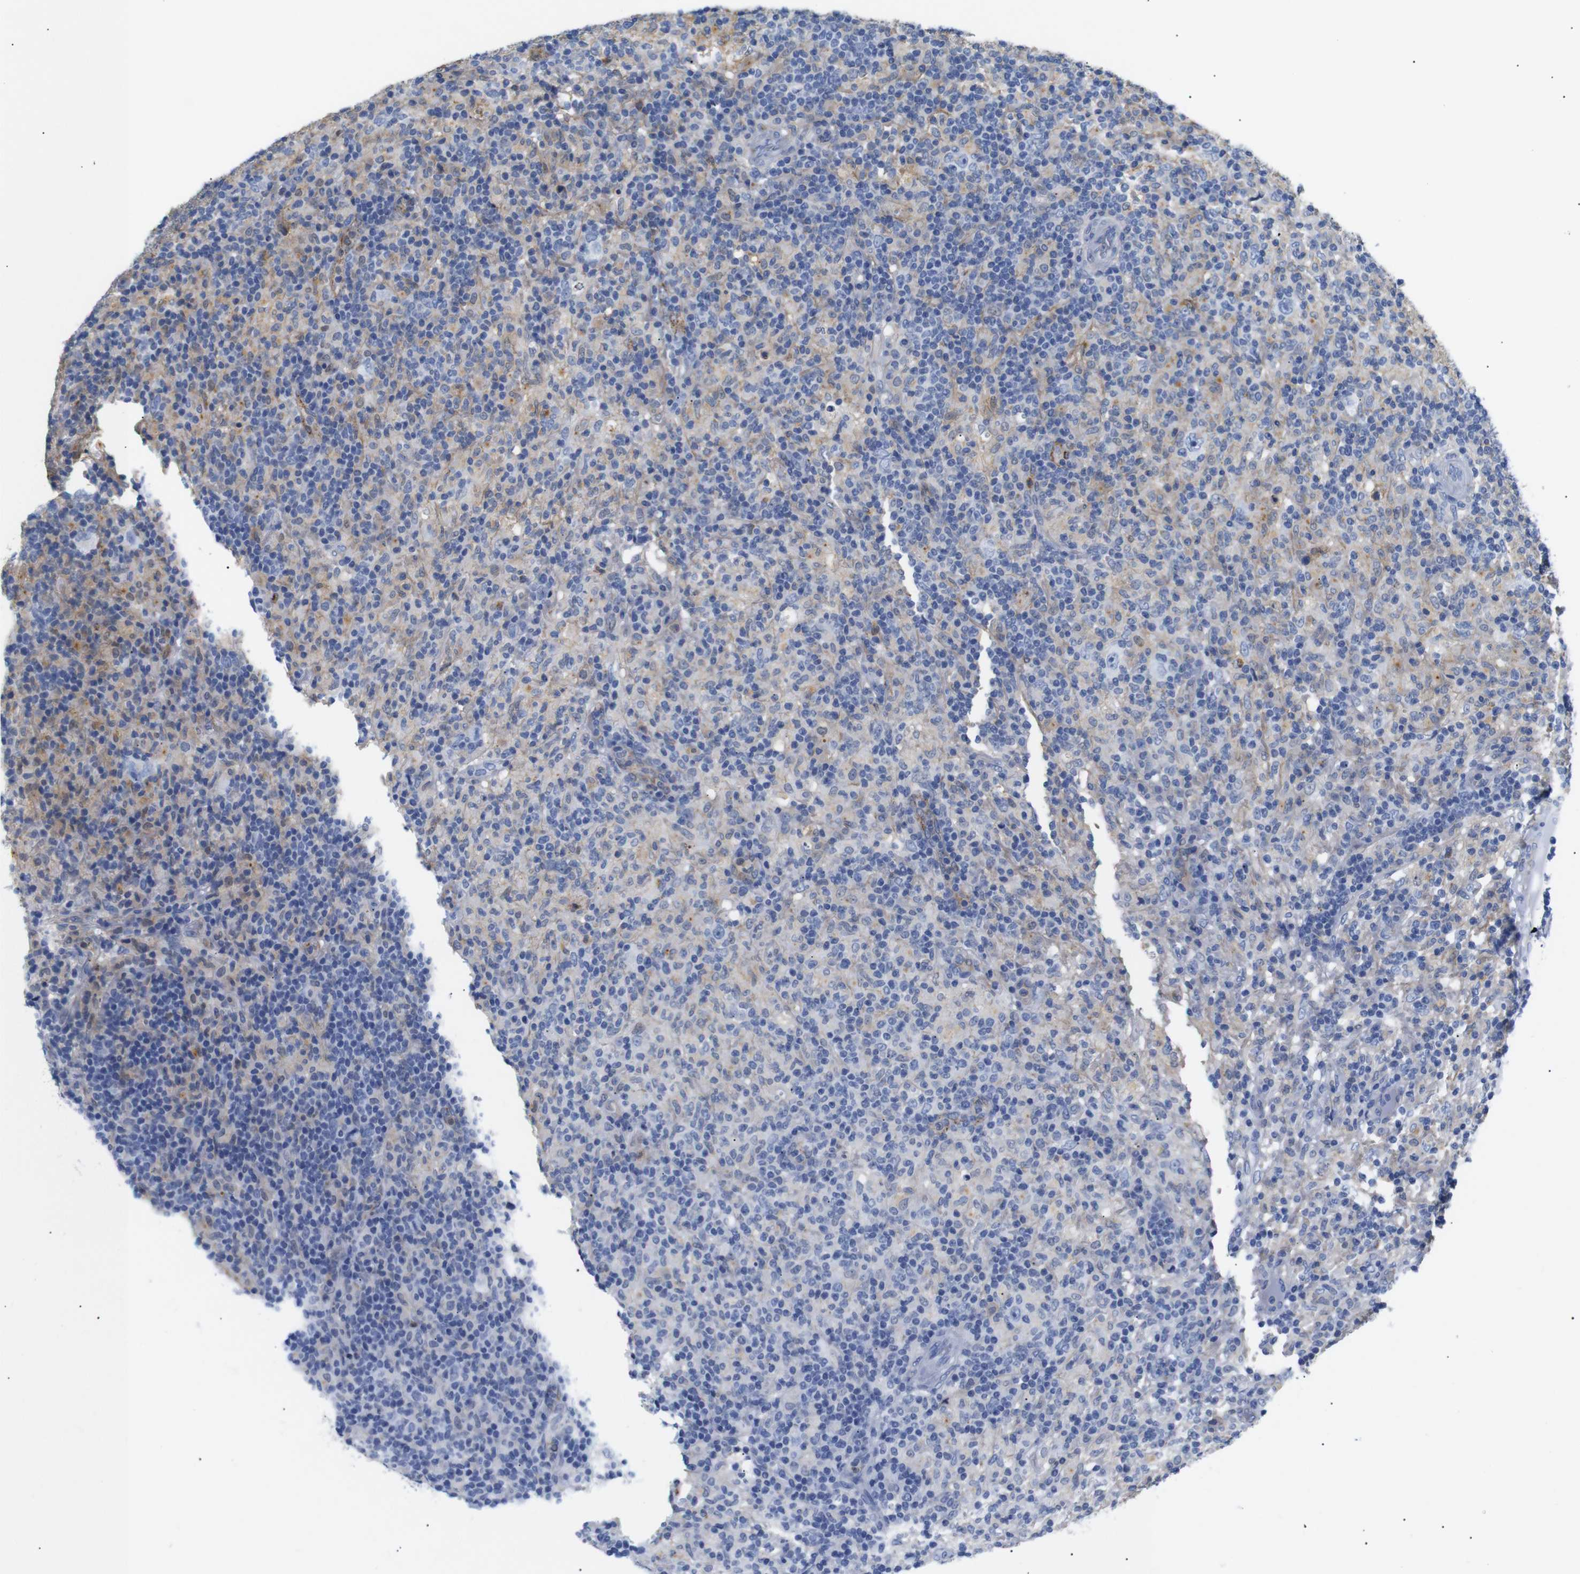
{"staining": {"intensity": "negative", "quantity": "none", "location": "none"}, "tissue": "lymphoma", "cell_type": "Tumor cells", "image_type": "cancer", "snomed": [{"axis": "morphology", "description": "Hodgkin's disease, NOS"}, {"axis": "topography", "description": "Lymph node"}], "caption": "Immunohistochemistry (IHC) histopathology image of neoplastic tissue: Hodgkin's disease stained with DAB reveals no significant protein positivity in tumor cells.", "gene": "SDCBP", "patient": {"sex": "male", "age": 70}}